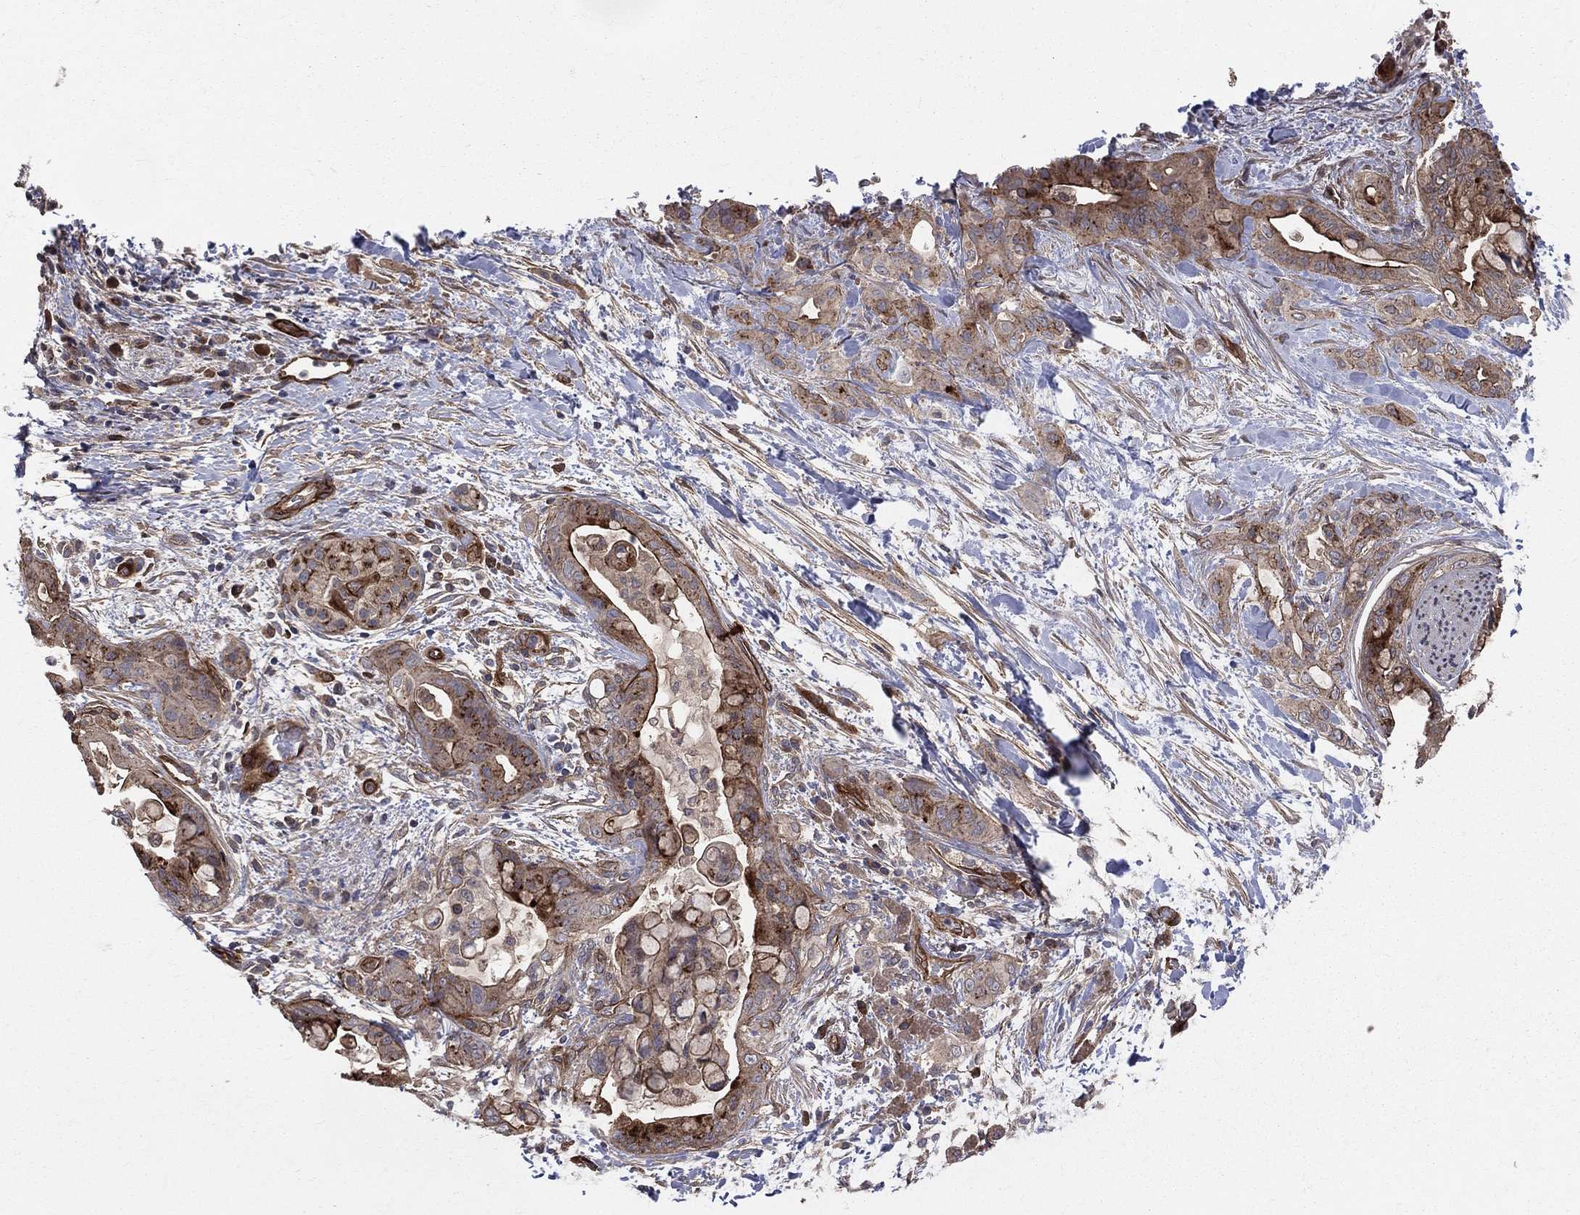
{"staining": {"intensity": "strong", "quantity": "25%-75%", "location": "cytoplasmic/membranous"}, "tissue": "pancreatic cancer", "cell_type": "Tumor cells", "image_type": "cancer", "snomed": [{"axis": "morphology", "description": "Adenocarcinoma, NOS"}, {"axis": "topography", "description": "Pancreas"}], "caption": "Protein staining of pancreatic adenocarcinoma tissue exhibits strong cytoplasmic/membranous expression in approximately 25%-75% of tumor cells.", "gene": "ENTPD1", "patient": {"sex": "male", "age": 71}}